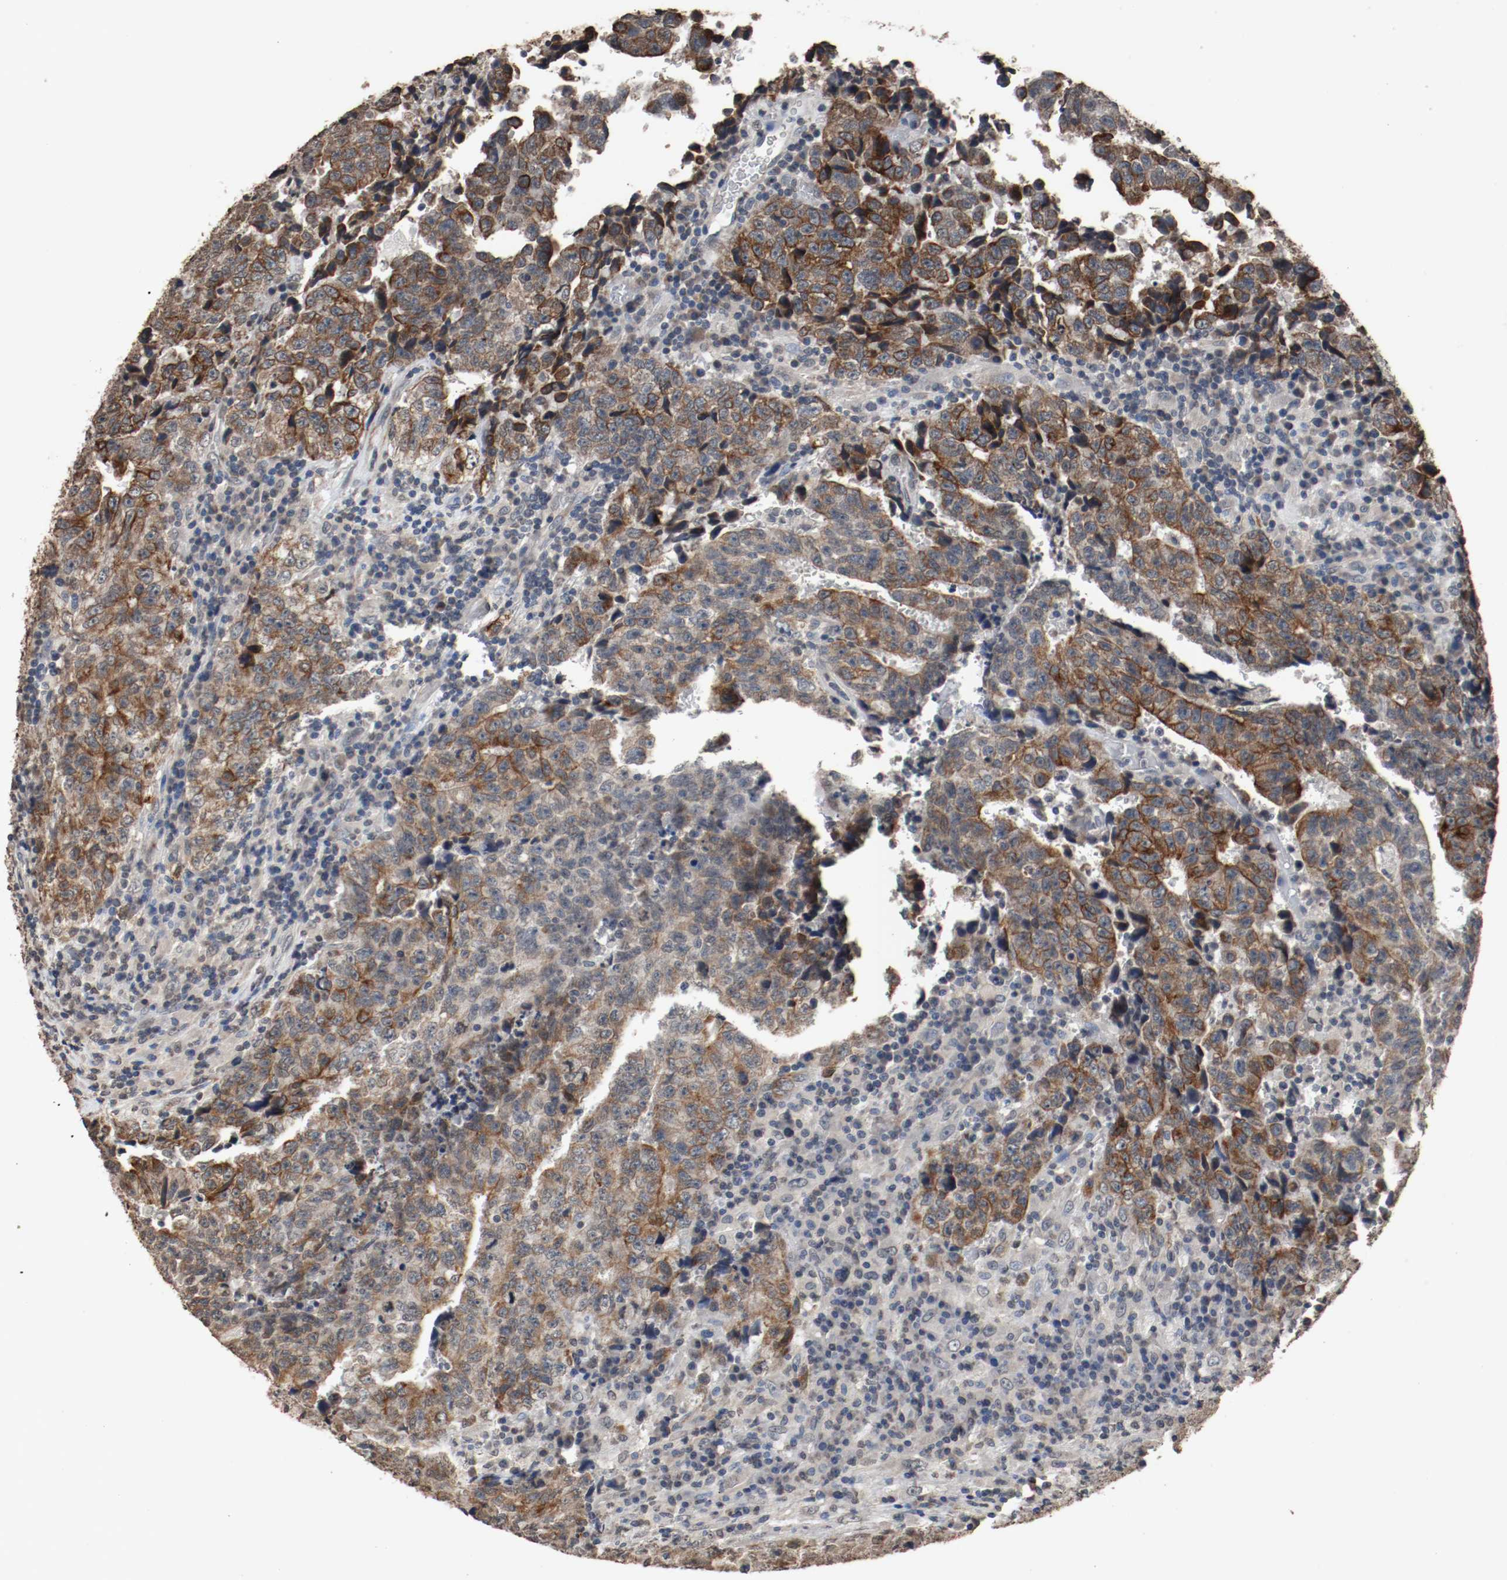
{"staining": {"intensity": "moderate", "quantity": "25%-75%", "location": "cytoplasmic/membranous"}, "tissue": "testis cancer", "cell_type": "Tumor cells", "image_type": "cancer", "snomed": [{"axis": "morphology", "description": "Necrosis, NOS"}, {"axis": "morphology", "description": "Carcinoma, Embryonal, NOS"}, {"axis": "topography", "description": "Testis"}], "caption": "IHC of human testis cancer (embryonal carcinoma) shows medium levels of moderate cytoplasmic/membranous positivity in approximately 25%-75% of tumor cells.", "gene": "RTN4", "patient": {"sex": "male", "age": 19}}